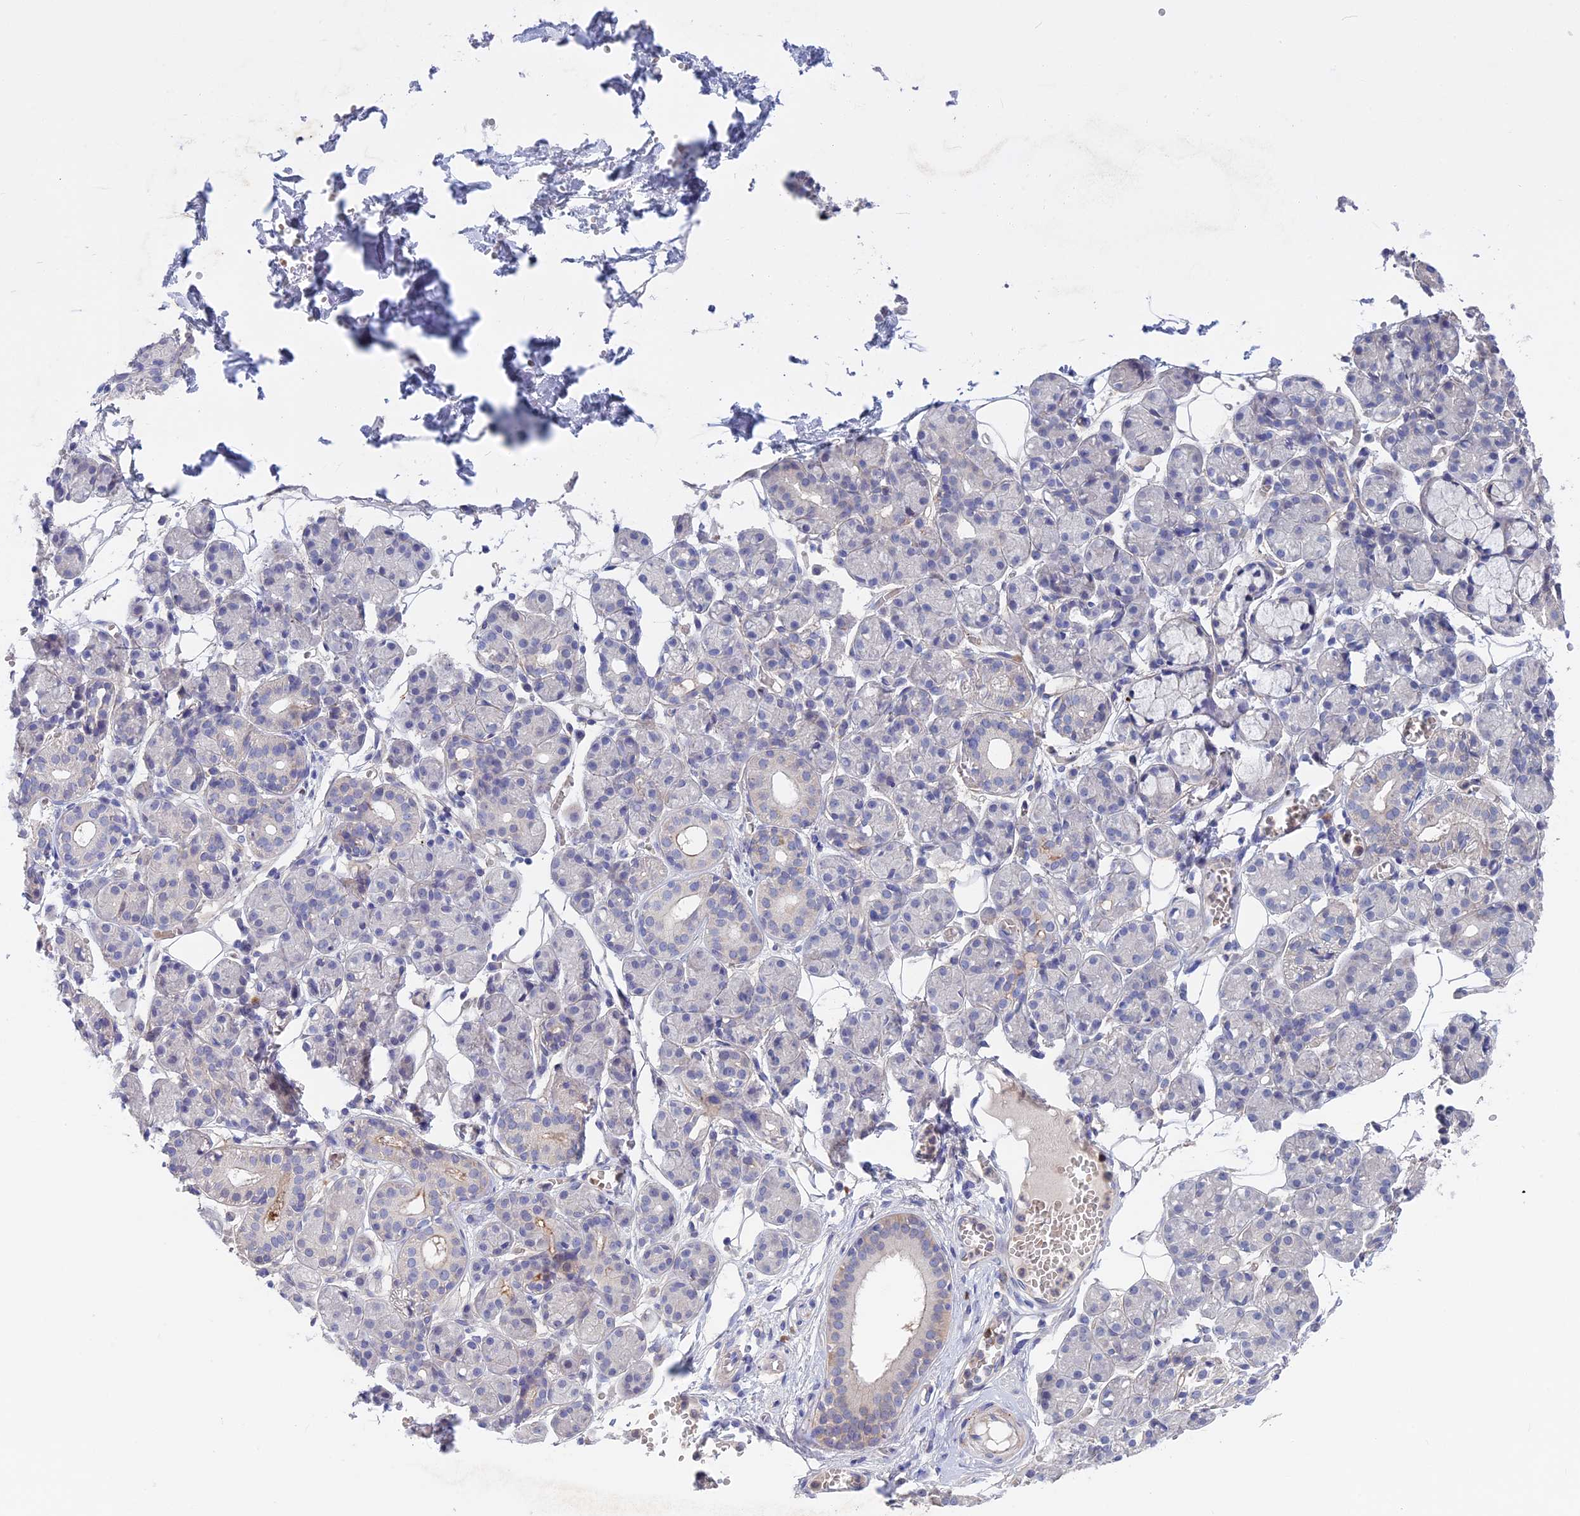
{"staining": {"intensity": "negative", "quantity": "none", "location": "none"}, "tissue": "salivary gland", "cell_type": "Glandular cells", "image_type": "normal", "snomed": [{"axis": "morphology", "description": "Normal tissue, NOS"}, {"axis": "topography", "description": "Salivary gland"}], "caption": "Salivary gland stained for a protein using IHC reveals no staining glandular cells.", "gene": "SLC2A6", "patient": {"sex": "male", "age": 63}}